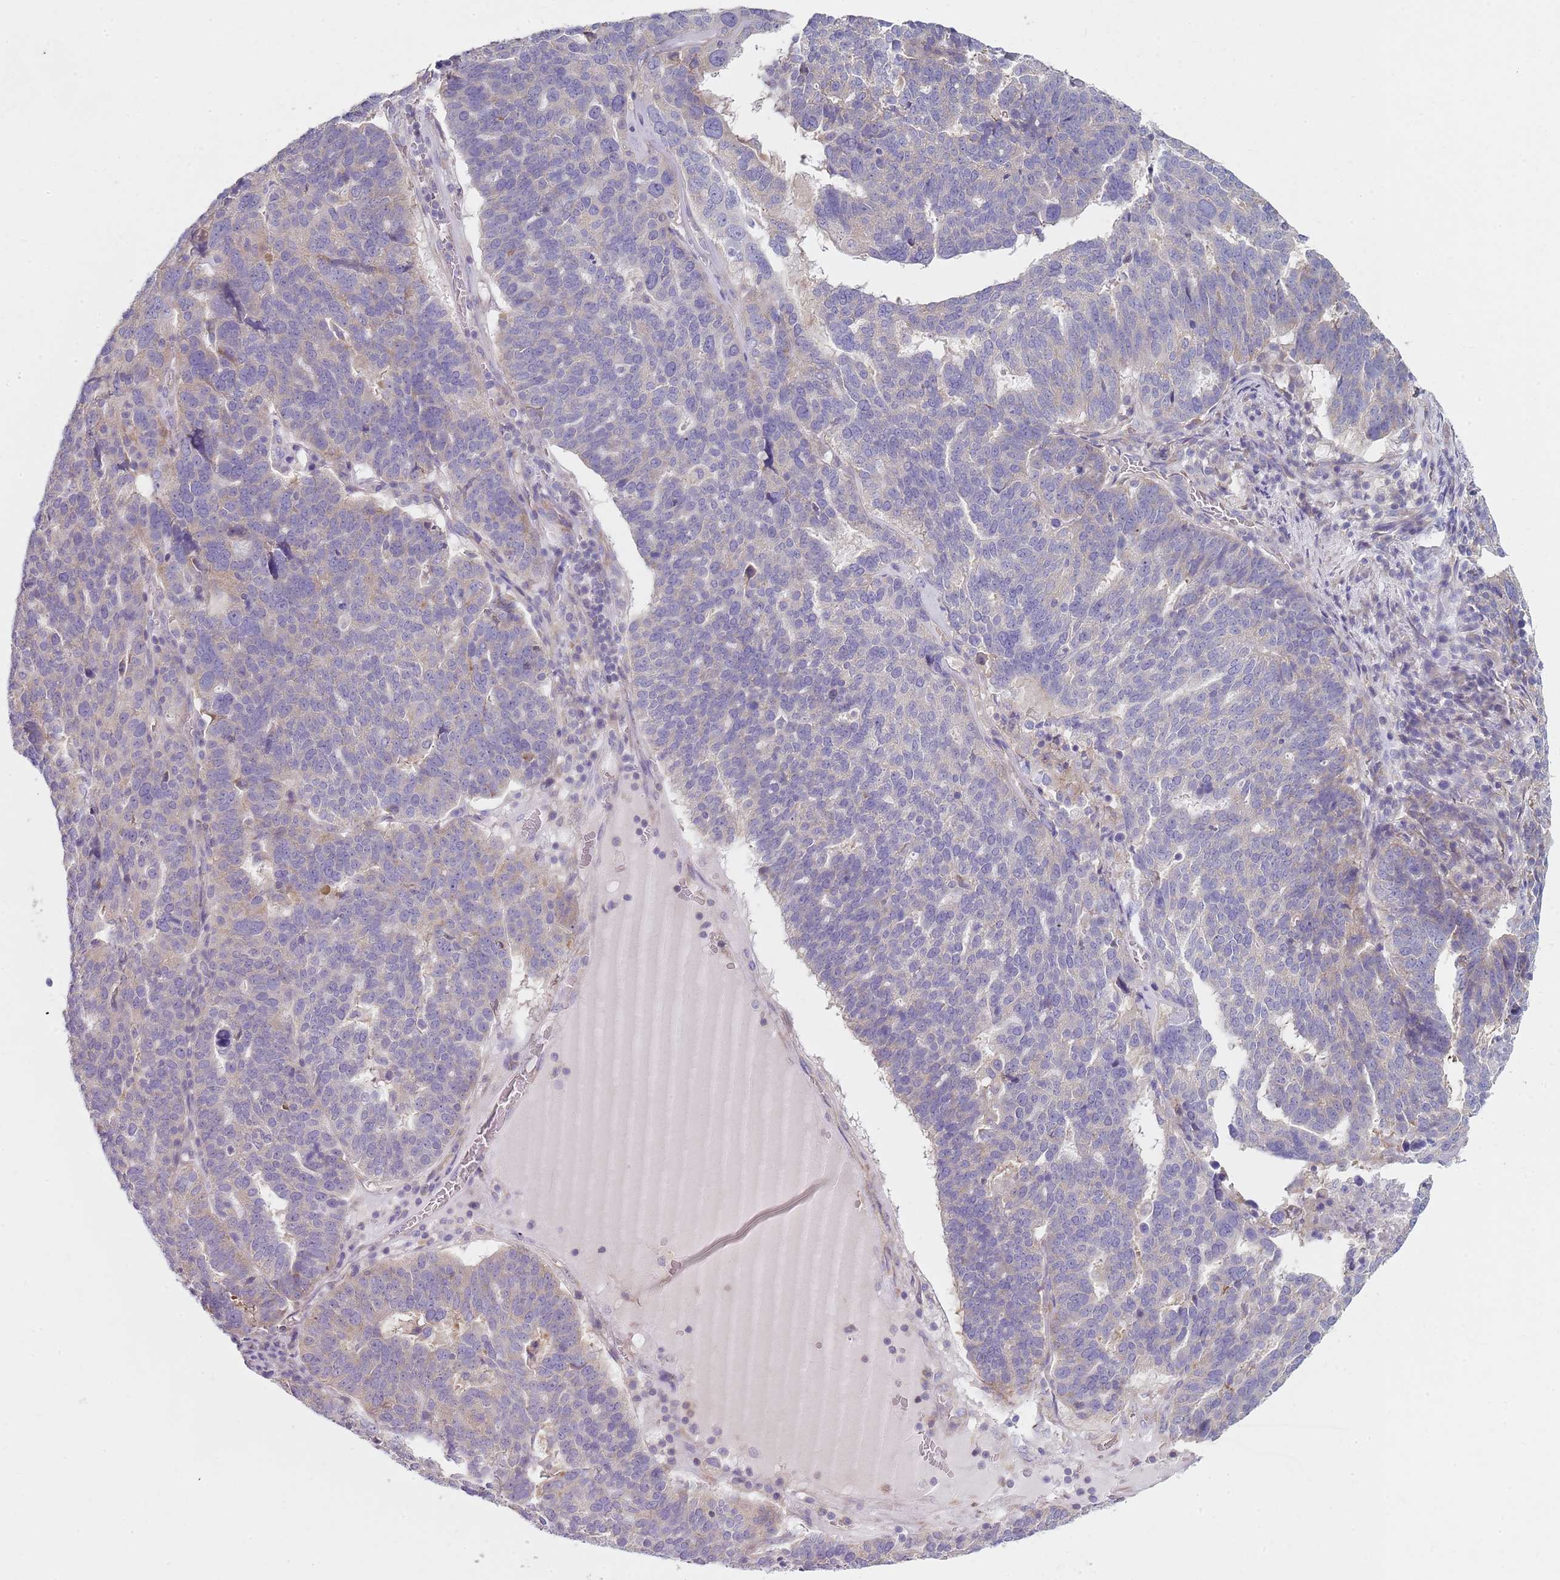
{"staining": {"intensity": "negative", "quantity": "none", "location": "none"}, "tissue": "ovarian cancer", "cell_type": "Tumor cells", "image_type": "cancer", "snomed": [{"axis": "morphology", "description": "Cystadenocarcinoma, serous, NOS"}, {"axis": "topography", "description": "Ovary"}], "caption": "Protein analysis of ovarian serous cystadenocarcinoma displays no significant expression in tumor cells.", "gene": "SLC26A6", "patient": {"sex": "female", "age": 59}}